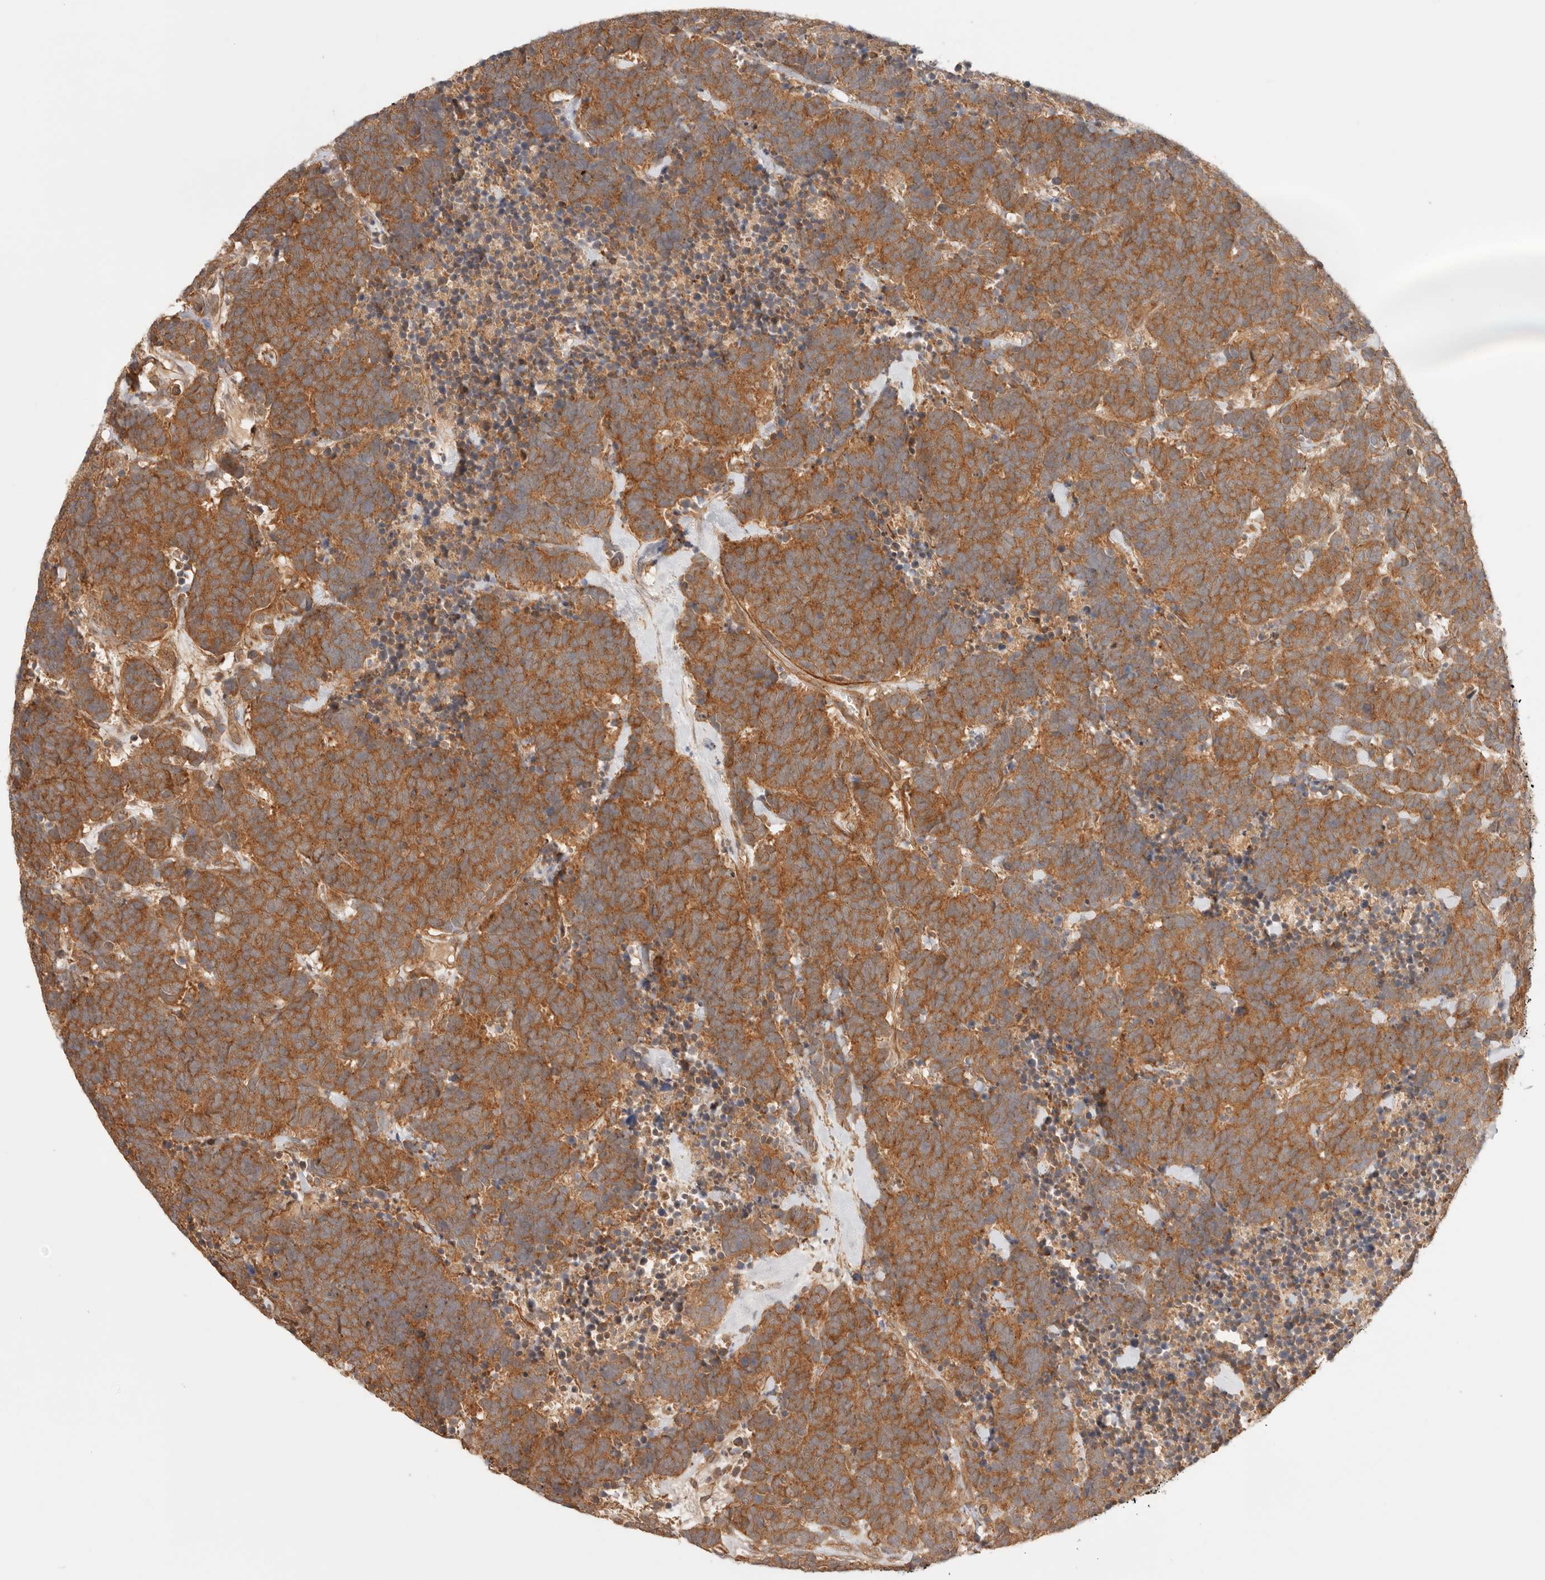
{"staining": {"intensity": "strong", "quantity": ">75%", "location": "cytoplasmic/membranous"}, "tissue": "carcinoid", "cell_type": "Tumor cells", "image_type": "cancer", "snomed": [{"axis": "morphology", "description": "Carcinoma, NOS"}, {"axis": "morphology", "description": "Carcinoid, malignant, NOS"}, {"axis": "topography", "description": "Urinary bladder"}], "caption": "IHC of carcinoma reveals high levels of strong cytoplasmic/membranous positivity in approximately >75% of tumor cells. (Brightfield microscopy of DAB IHC at high magnification).", "gene": "IL1R2", "patient": {"sex": "male", "age": 57}}